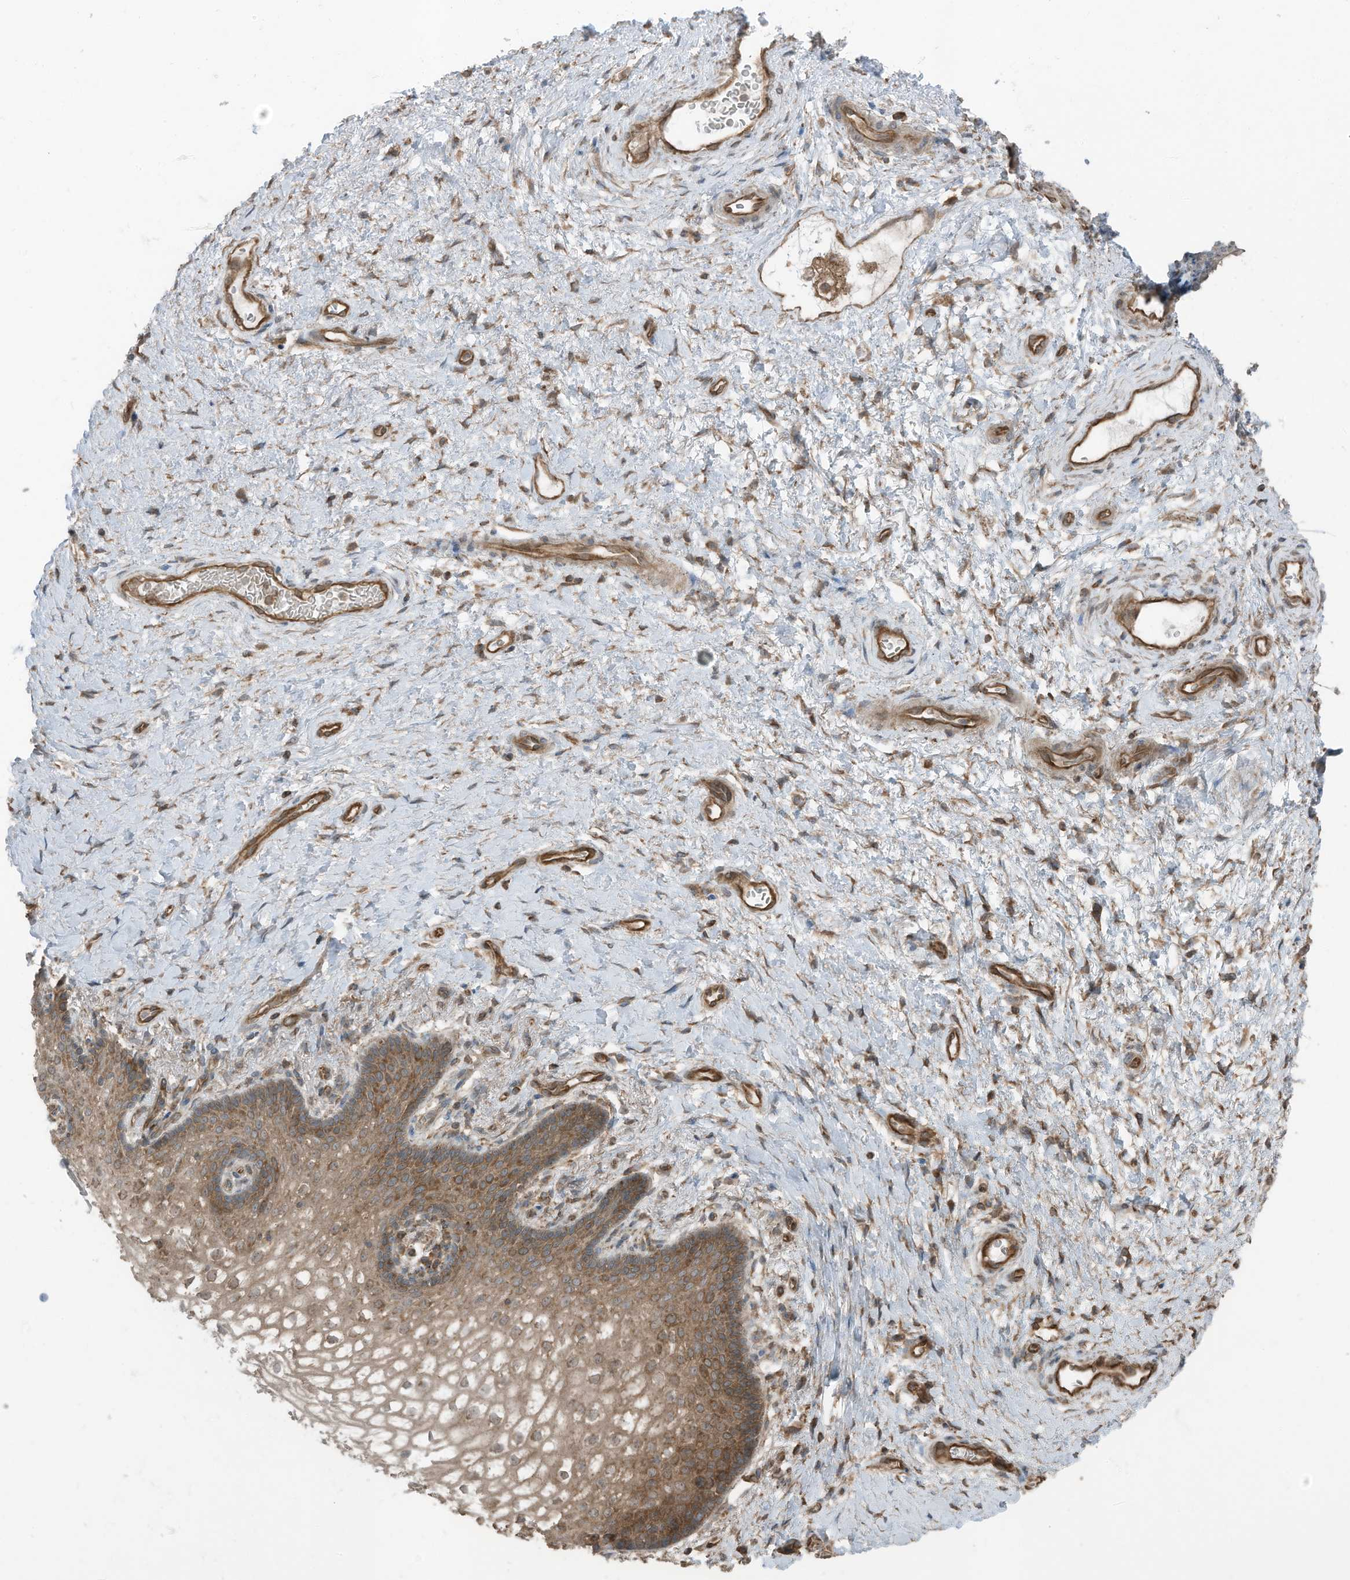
{"staining": {"intensity": "moderate", "quantity": ">75%", "location": "cytoplasmic/membranous"}, "tissue": "vagina", "cell_type": "Squamous epithelial cells", "image_type": "normal", "snomed": [{"axis": "morphology", "description": "Normal tissue, NOS"}, {"axis": "topography", "description": "Vagina"}], "caption": "Normal vagina exhibits moderate cytoplasmic/membranous positivity in approximately >75% of squamous epithelial cells, visualized by immunohistochemistry.", "gene": "TXNDC9", "patient": {"sex": "female", "age": 60}}